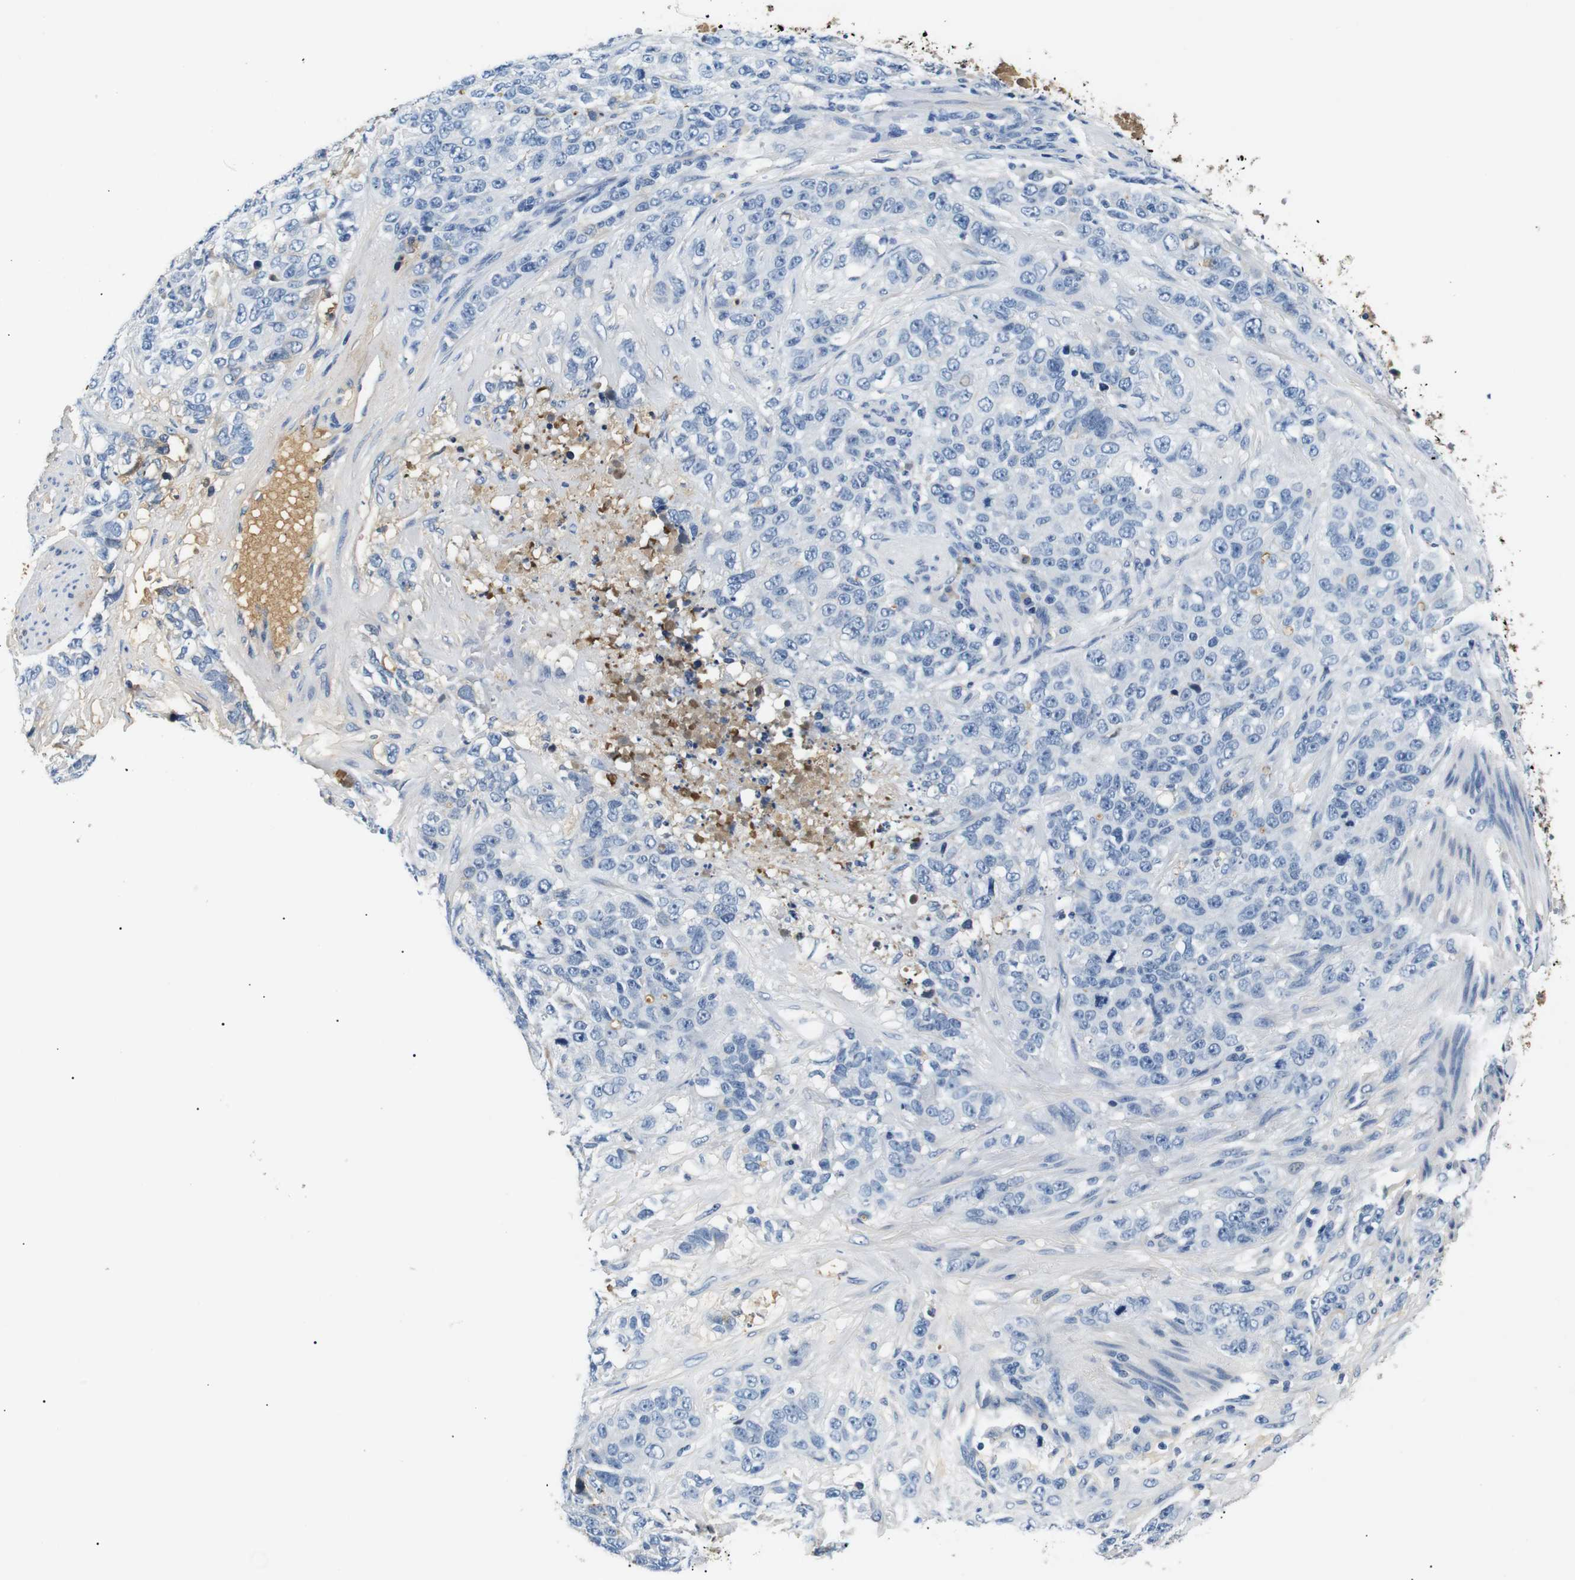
{"staining": {"intensity": "negative", "quantity": "none", "location": "none"}, "tissue": "stomach cancer", "cell_type": "Tumor cells", "image_type": "cancer", "snomed": [{"axis": "morphology", "description": "Adenocarcinoma, NOS"}, {"axis": "topography", "description": "Stomach"}], "caption": "This micrograph is of stomach cancer stained with IHC to label a protein in brown with the nuclei are counter-stained blue. There is no positivity in tumor cells.", "gene": "LHCGR", "patient": {"sex": "male", "age": 48}}